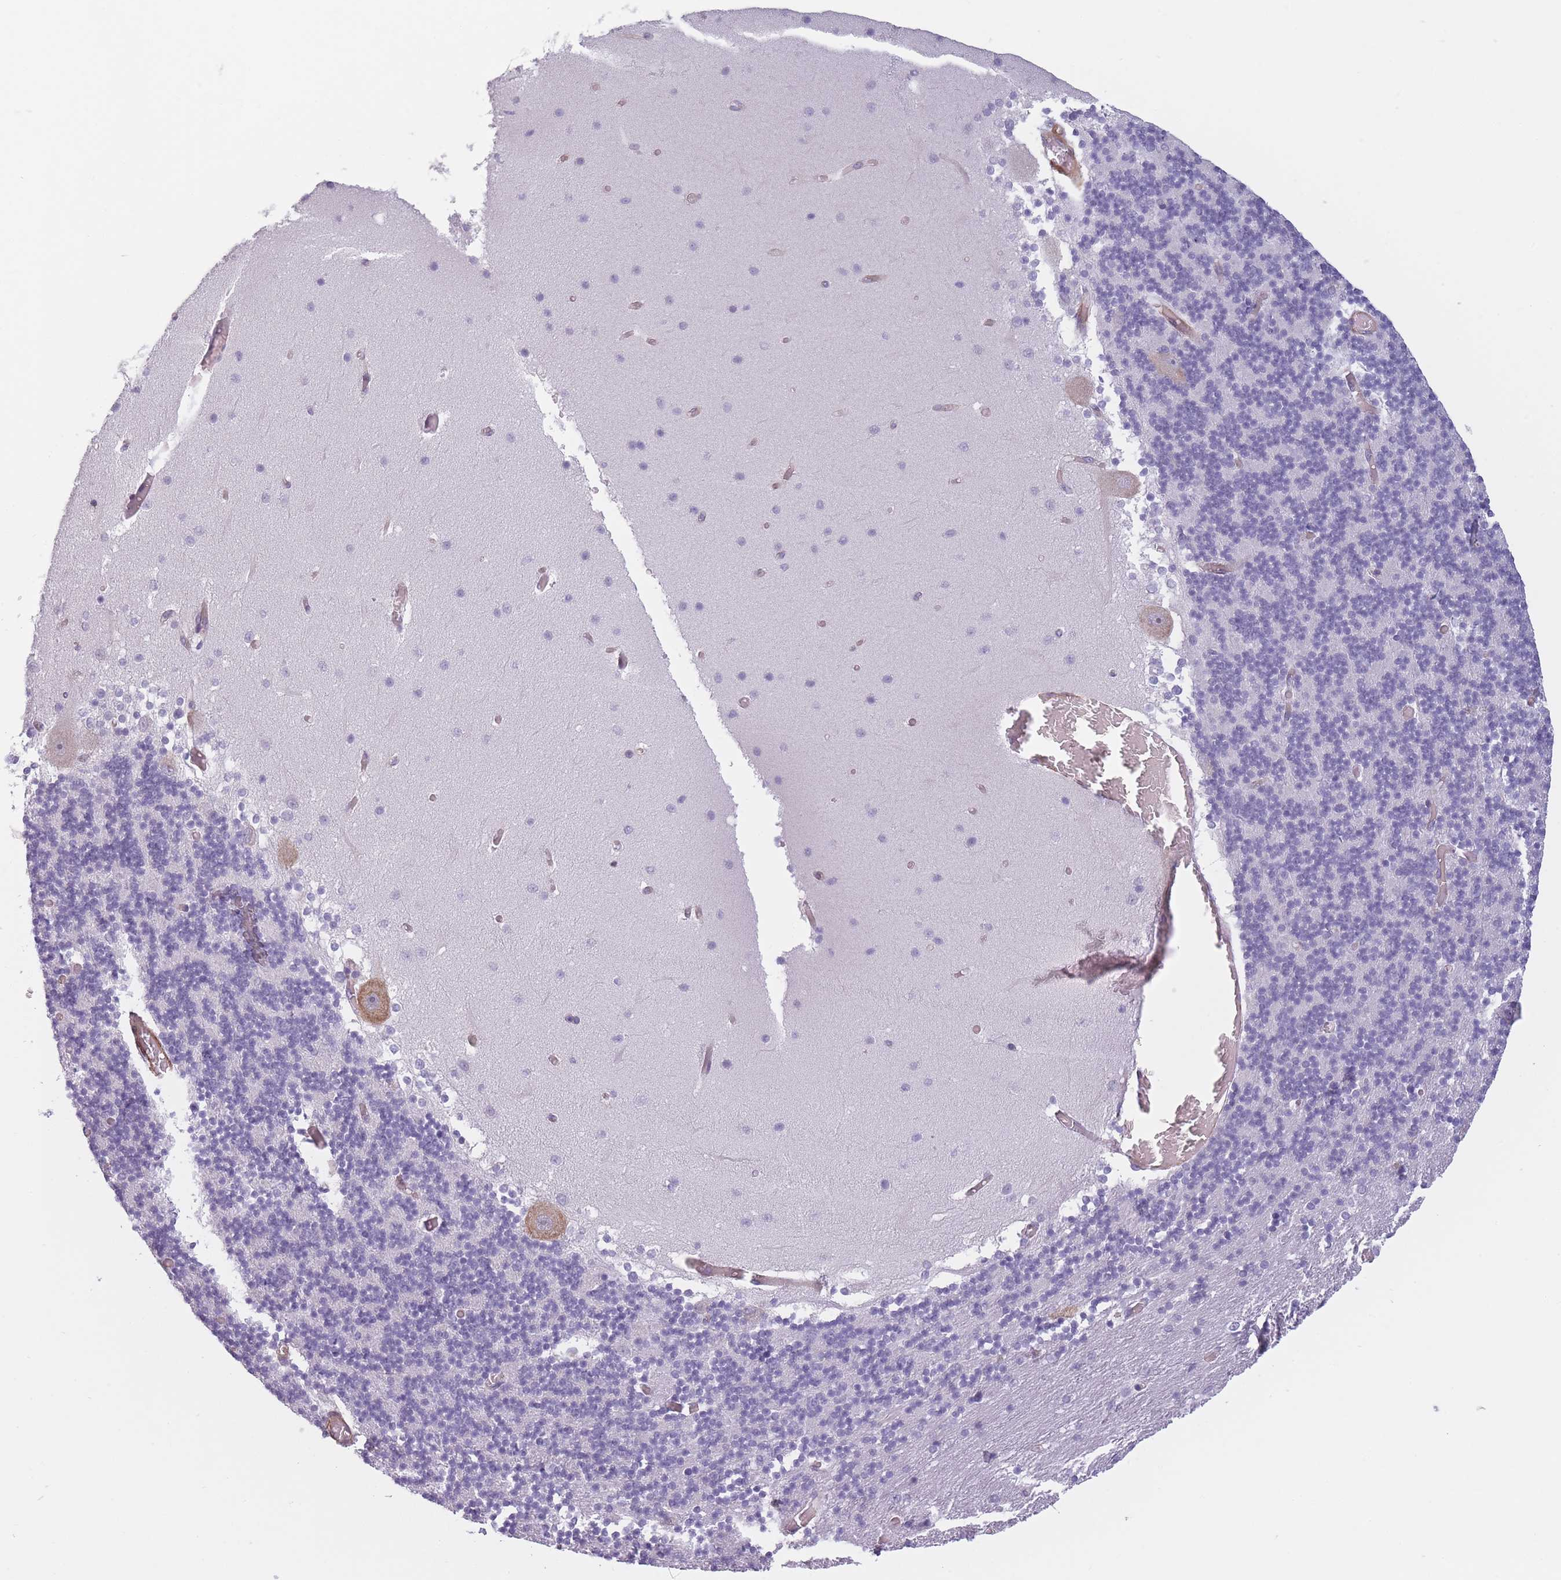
{"staining": {"intensity": "negative", "quantity": "none", "location": "none"}, "tissue": "cerebellum", "cell_type": "Cells in granular layer", "image_type": "normal", "snomed": [{"axis": "morphology", "description": "Normal tissue, NOS"}, {"axis": "topography", "description": "Cerebellum"}], "caption": "Immunohistochemistry image of normal cerebellum: cerebellum stained with DAB displays no significant protein staining in cells in granular layer.", "gene": "OR6B2", "patient": {"sex": "female", "age": 28}}